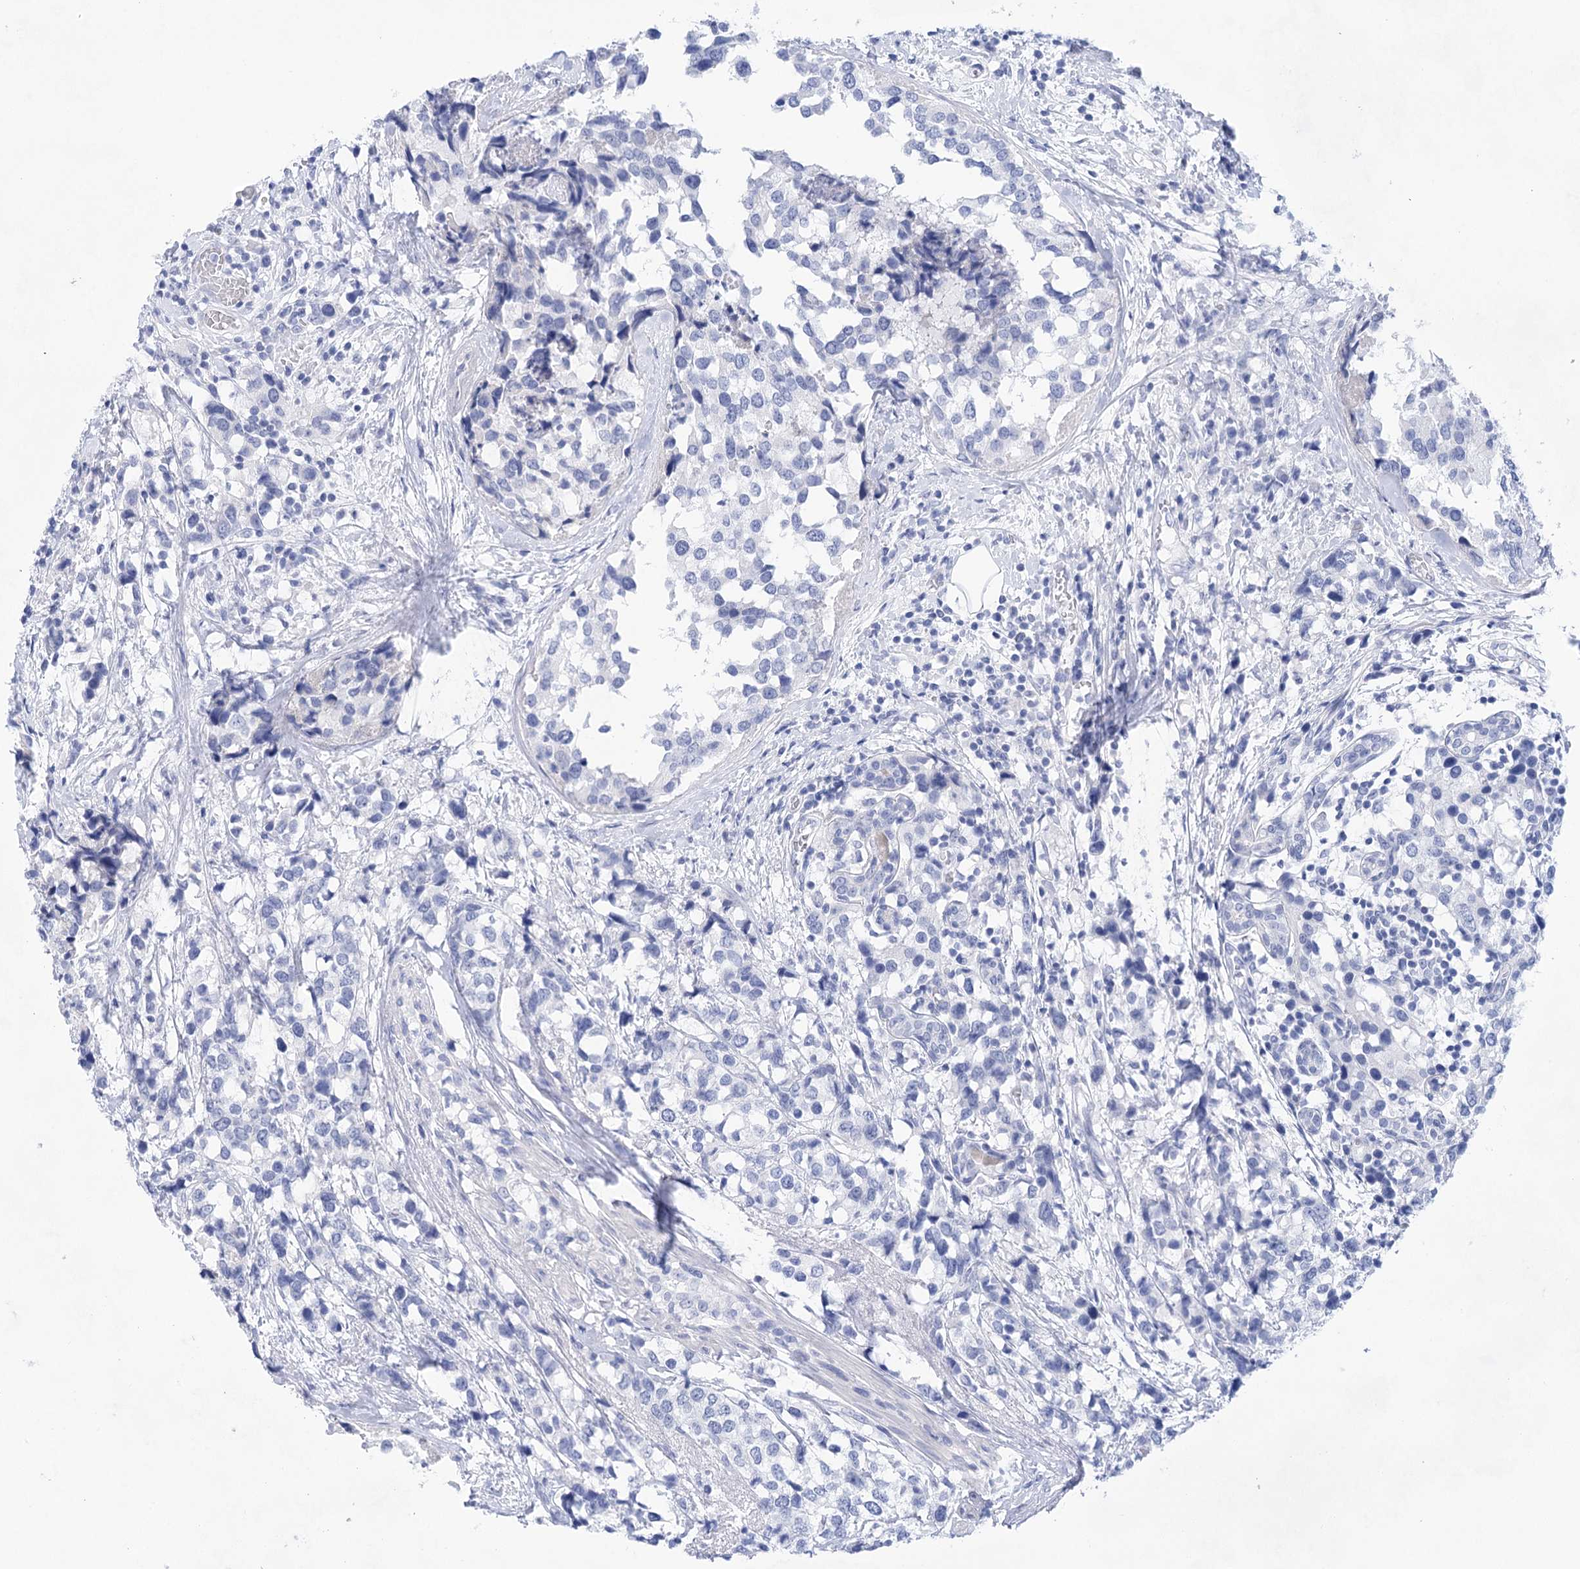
{"staining": {"intensity": "negative", "quantity": "none", "location": "none"}, "tissue": "breast cancer", "cell_type": "Tumor cells", "image_type": "cancer", "snomed": [{"axis": "morphology", "description": "Lobular carcinoma"}, {"axis": "topography", "description": "Breast"}], "caption": "Immunohistochemistry photomicrograph of human breast lobular carcinoma stained for a protein (brown), which displays no staining in tumor cells. The staining was performed using DAB to visualize the protein expression in brown, while the nuclei were stained in blue with hematoxylin (Magnification: 20x).", "gene": "LALBA", "patient": {"sex": "female", "age": 59}}